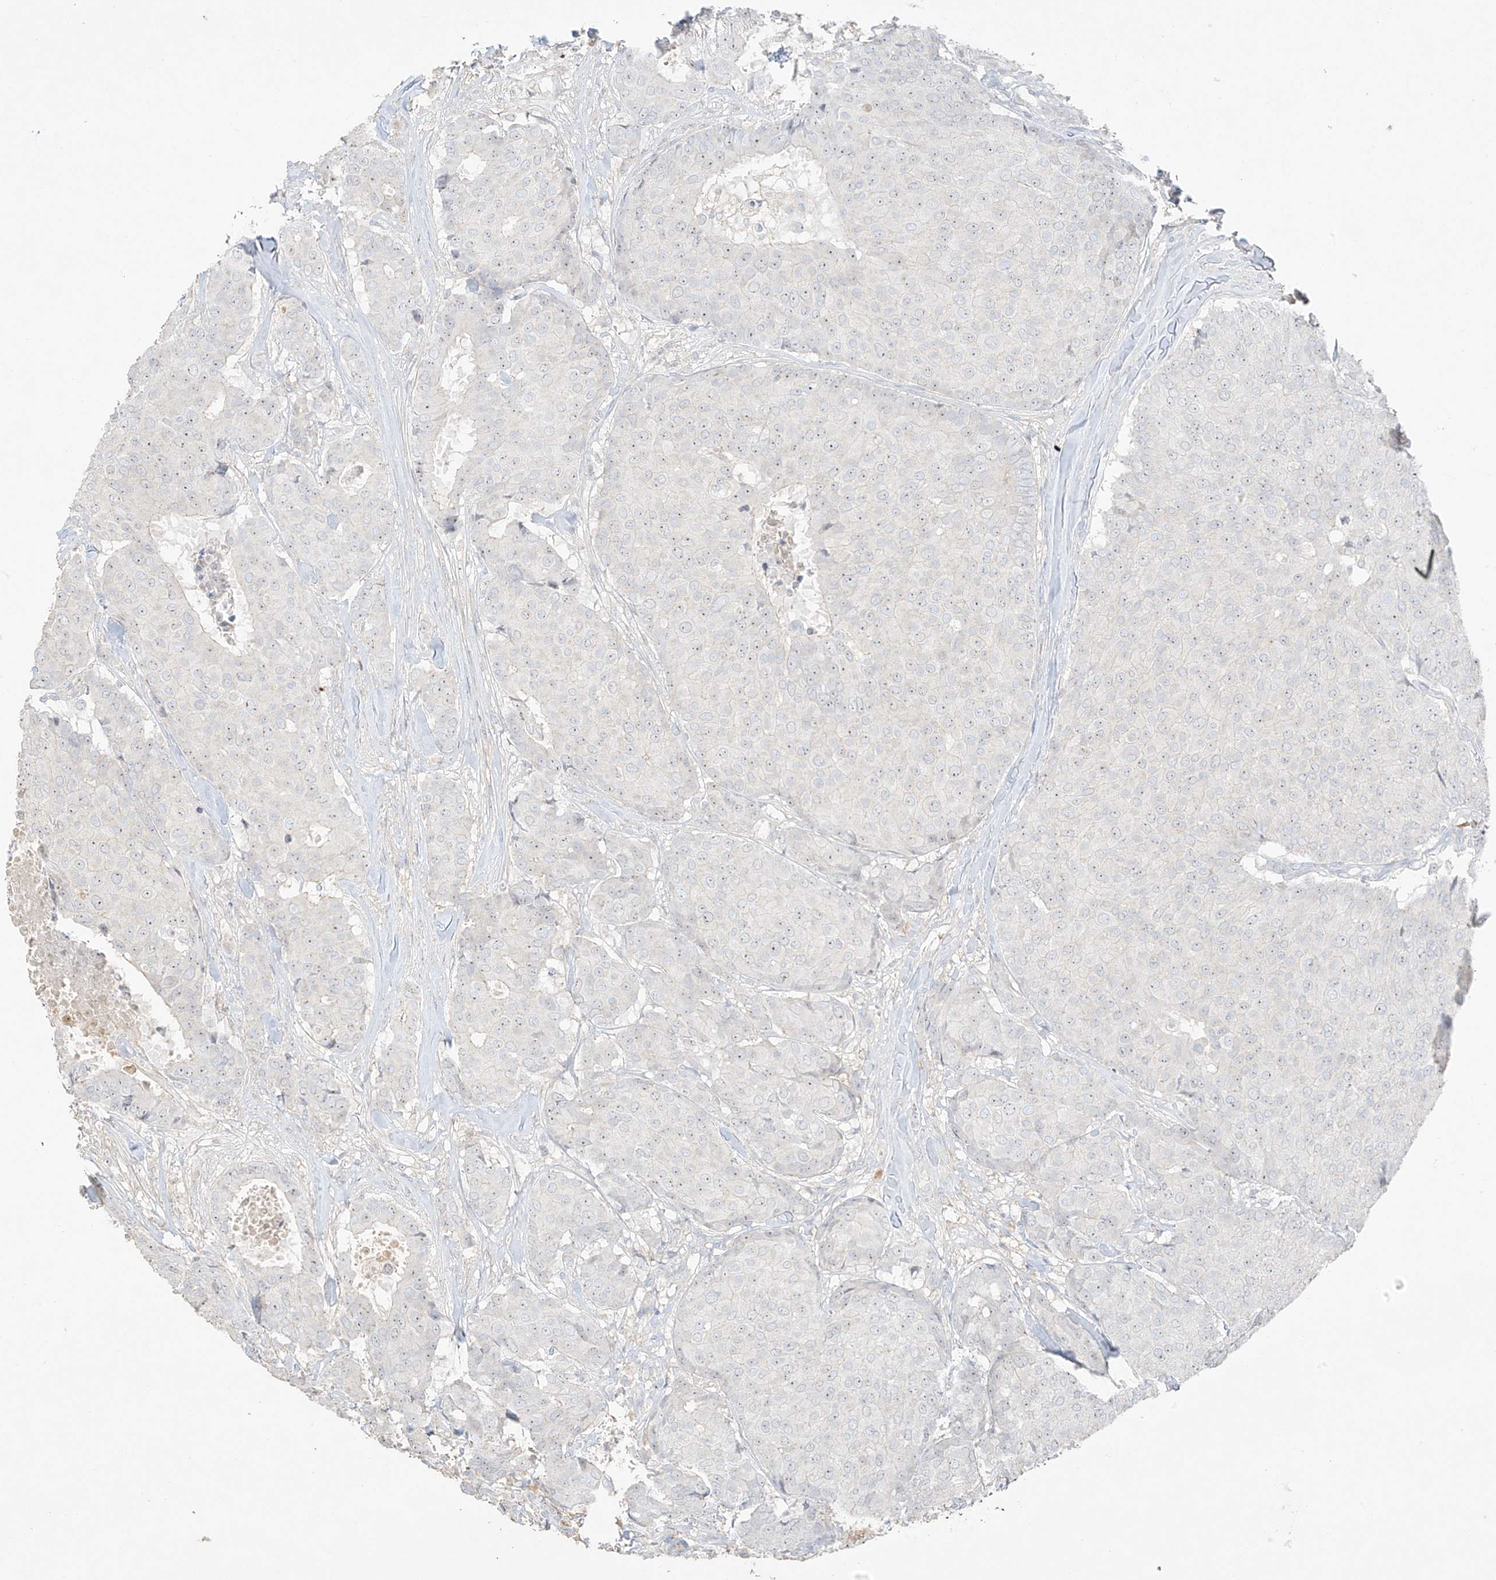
{"staining": {"intensity": "weak", "quantity": ">75%", "location": "nuclear"}, "tissue": "breast cancer", "cell_type": "Tumor cells", "image_type": "cancer", "snomed": [{"axis": "morphology", "description": "Duct carcinoma"}, {"axis": "topography", "description": "Breast"}], "caption": "Protein staining of breast intraductal carcinoma tissue shows weak nuclear expression in about >75% of tumor cells.", "gene": "ZBTB41", "patient": {"sex": "female", "age": 75}}